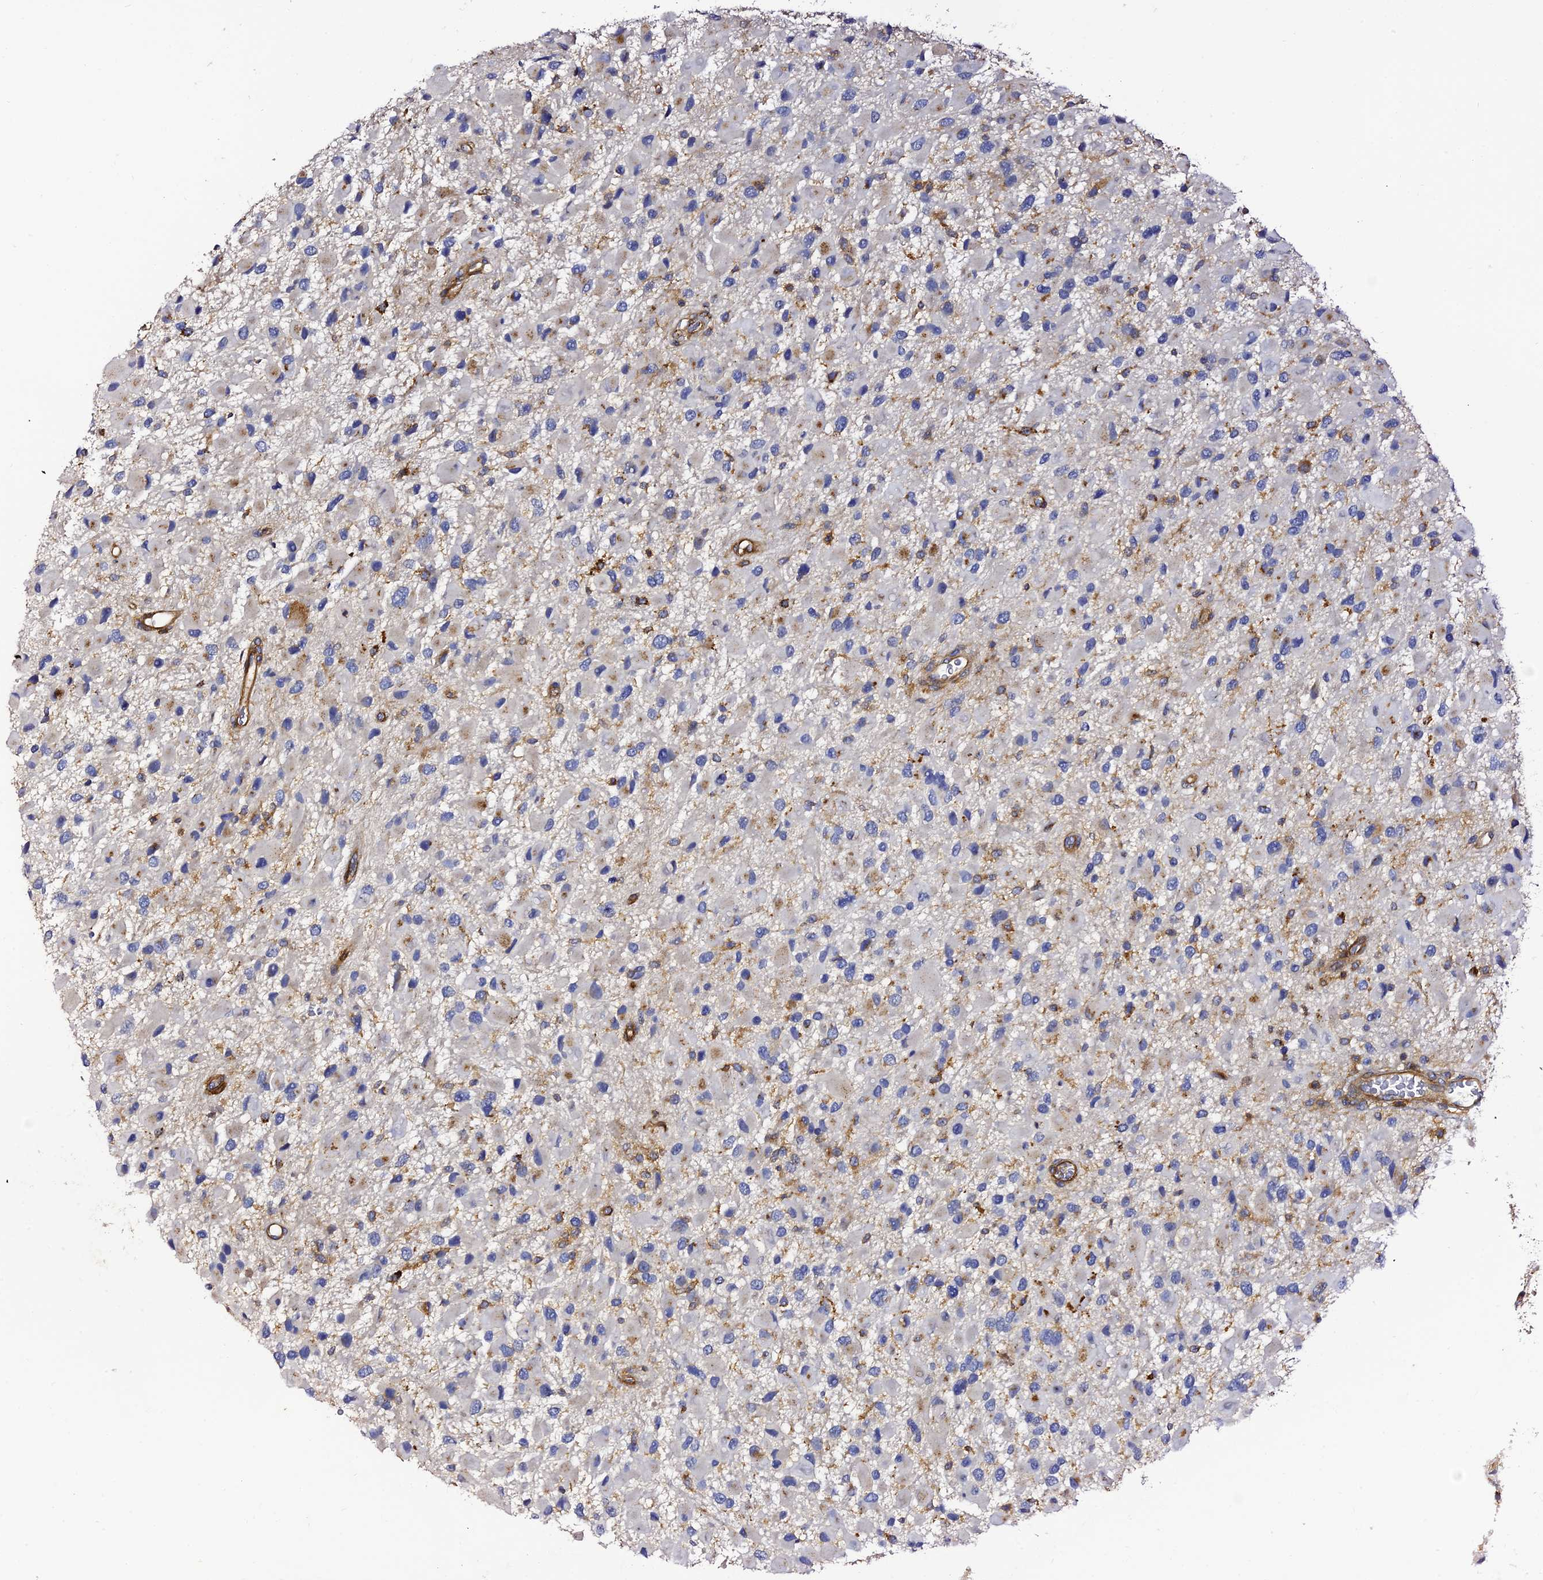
{"staining": {"intensity": "negative", "quantity": "none", "location": "none"}, "tissue": "glioma", "cell_type": "Tumor cells", "image_type": "cancer", "snomed": [{"axis": "morphology", "description": "Glioma, malignant, High grade"}, {"axis": "topography", "description": "Brain"}], "caption": "Immunohistochemistry (IHC) micrograph of neoplastic tissue: glioma stained with DAB (3,3'-diaminobenzidine) displays no significant protein positivity in tumor cells.", "gene": "TRPV2", "patient": {"sex": "male", "age": 53}}